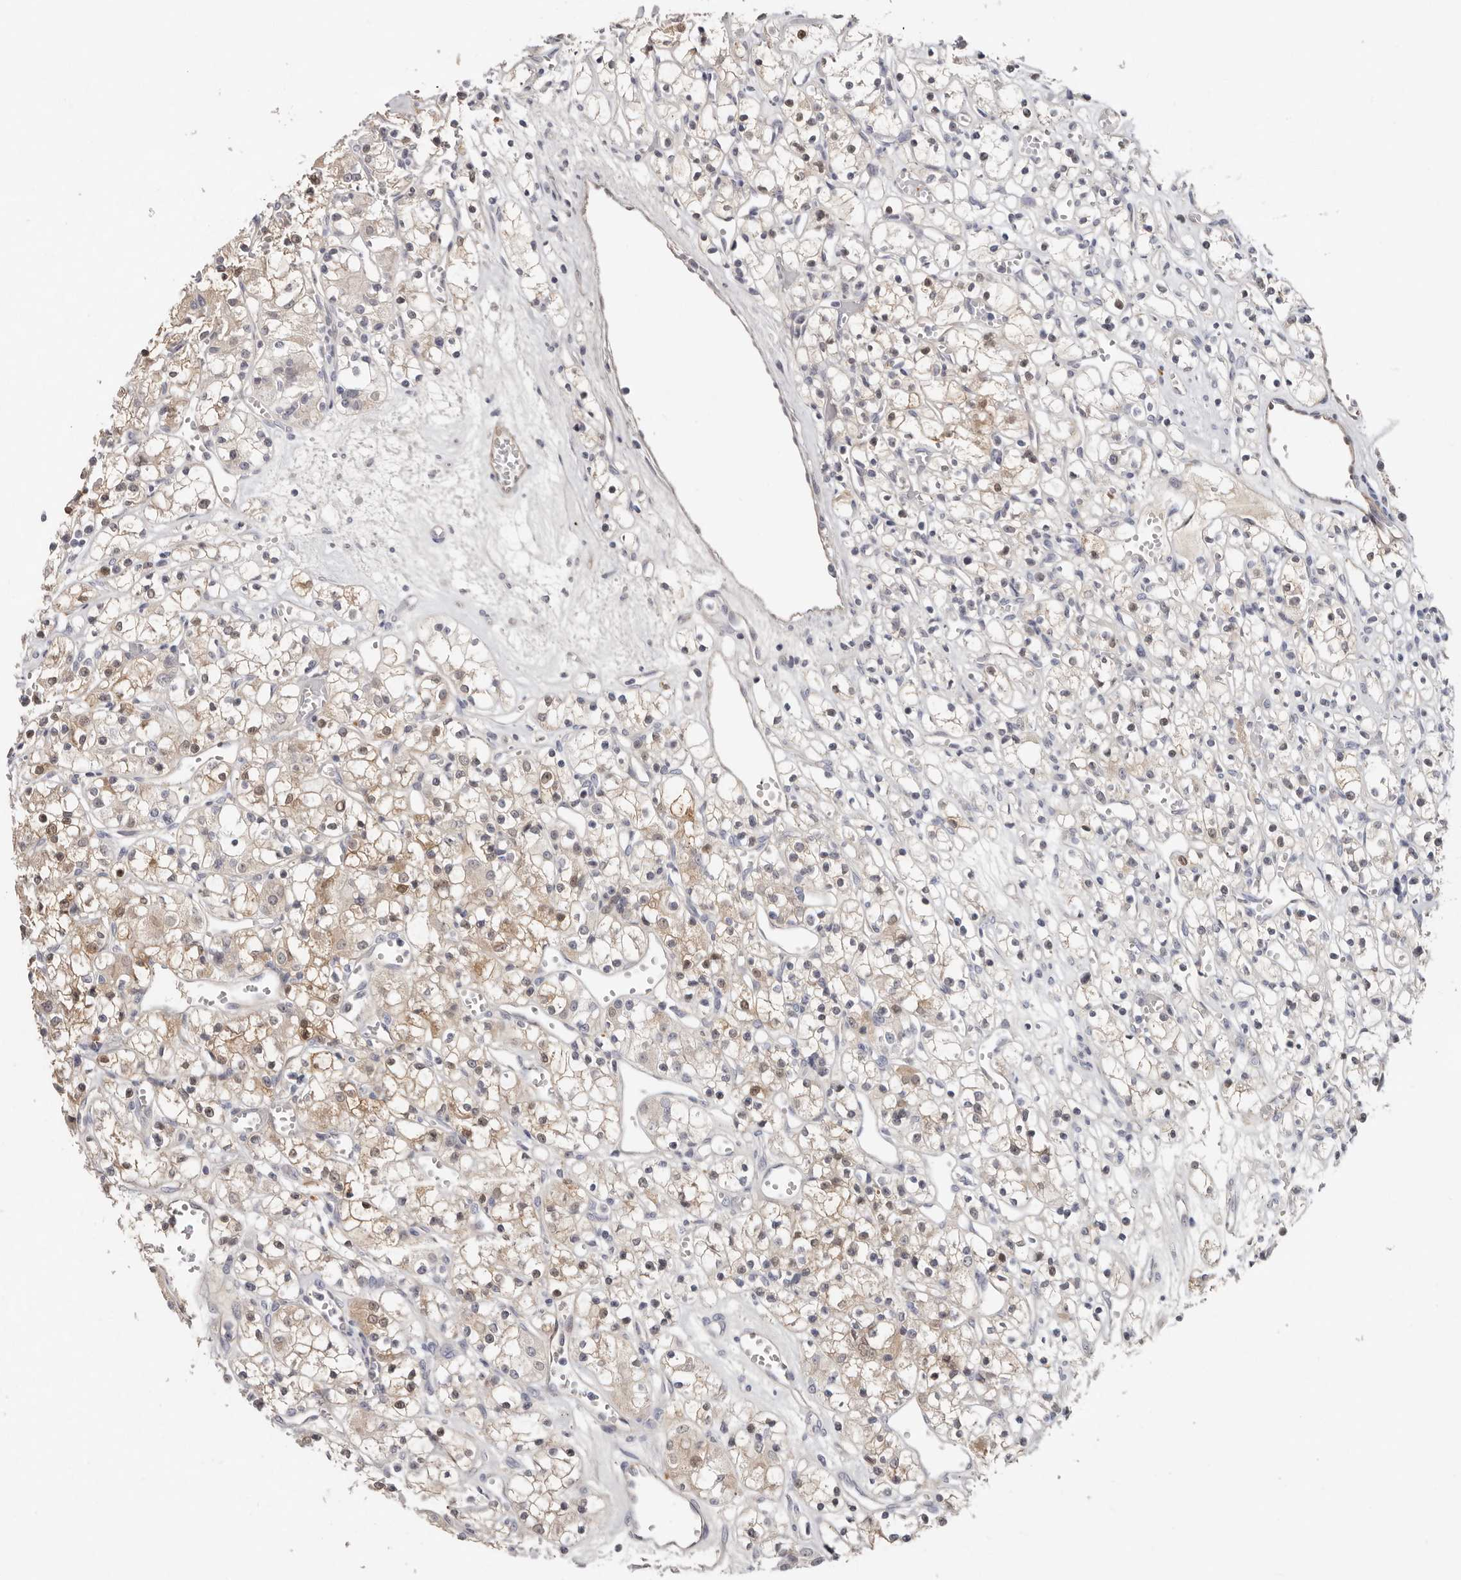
{"staining": {"intensity": "weak", "quantity": ">75%", "location": "cytoplasmic/membranous"}, "tissue": "renal cancer", "cell_type": "Tumor cells", "image_type": "cancer", "snomed": [{"axis": "morphology", "description": "Adenocarcinoma, NOS"}, {"axis": "topography", "description": "Kidney"}], "caption": "A brown stain shows weak cytoplasmic/membranous staining of a protein in renal cancer tumor cells.", "gene": "PKDCC", "patient": {"sex": "female", "age": 59}}